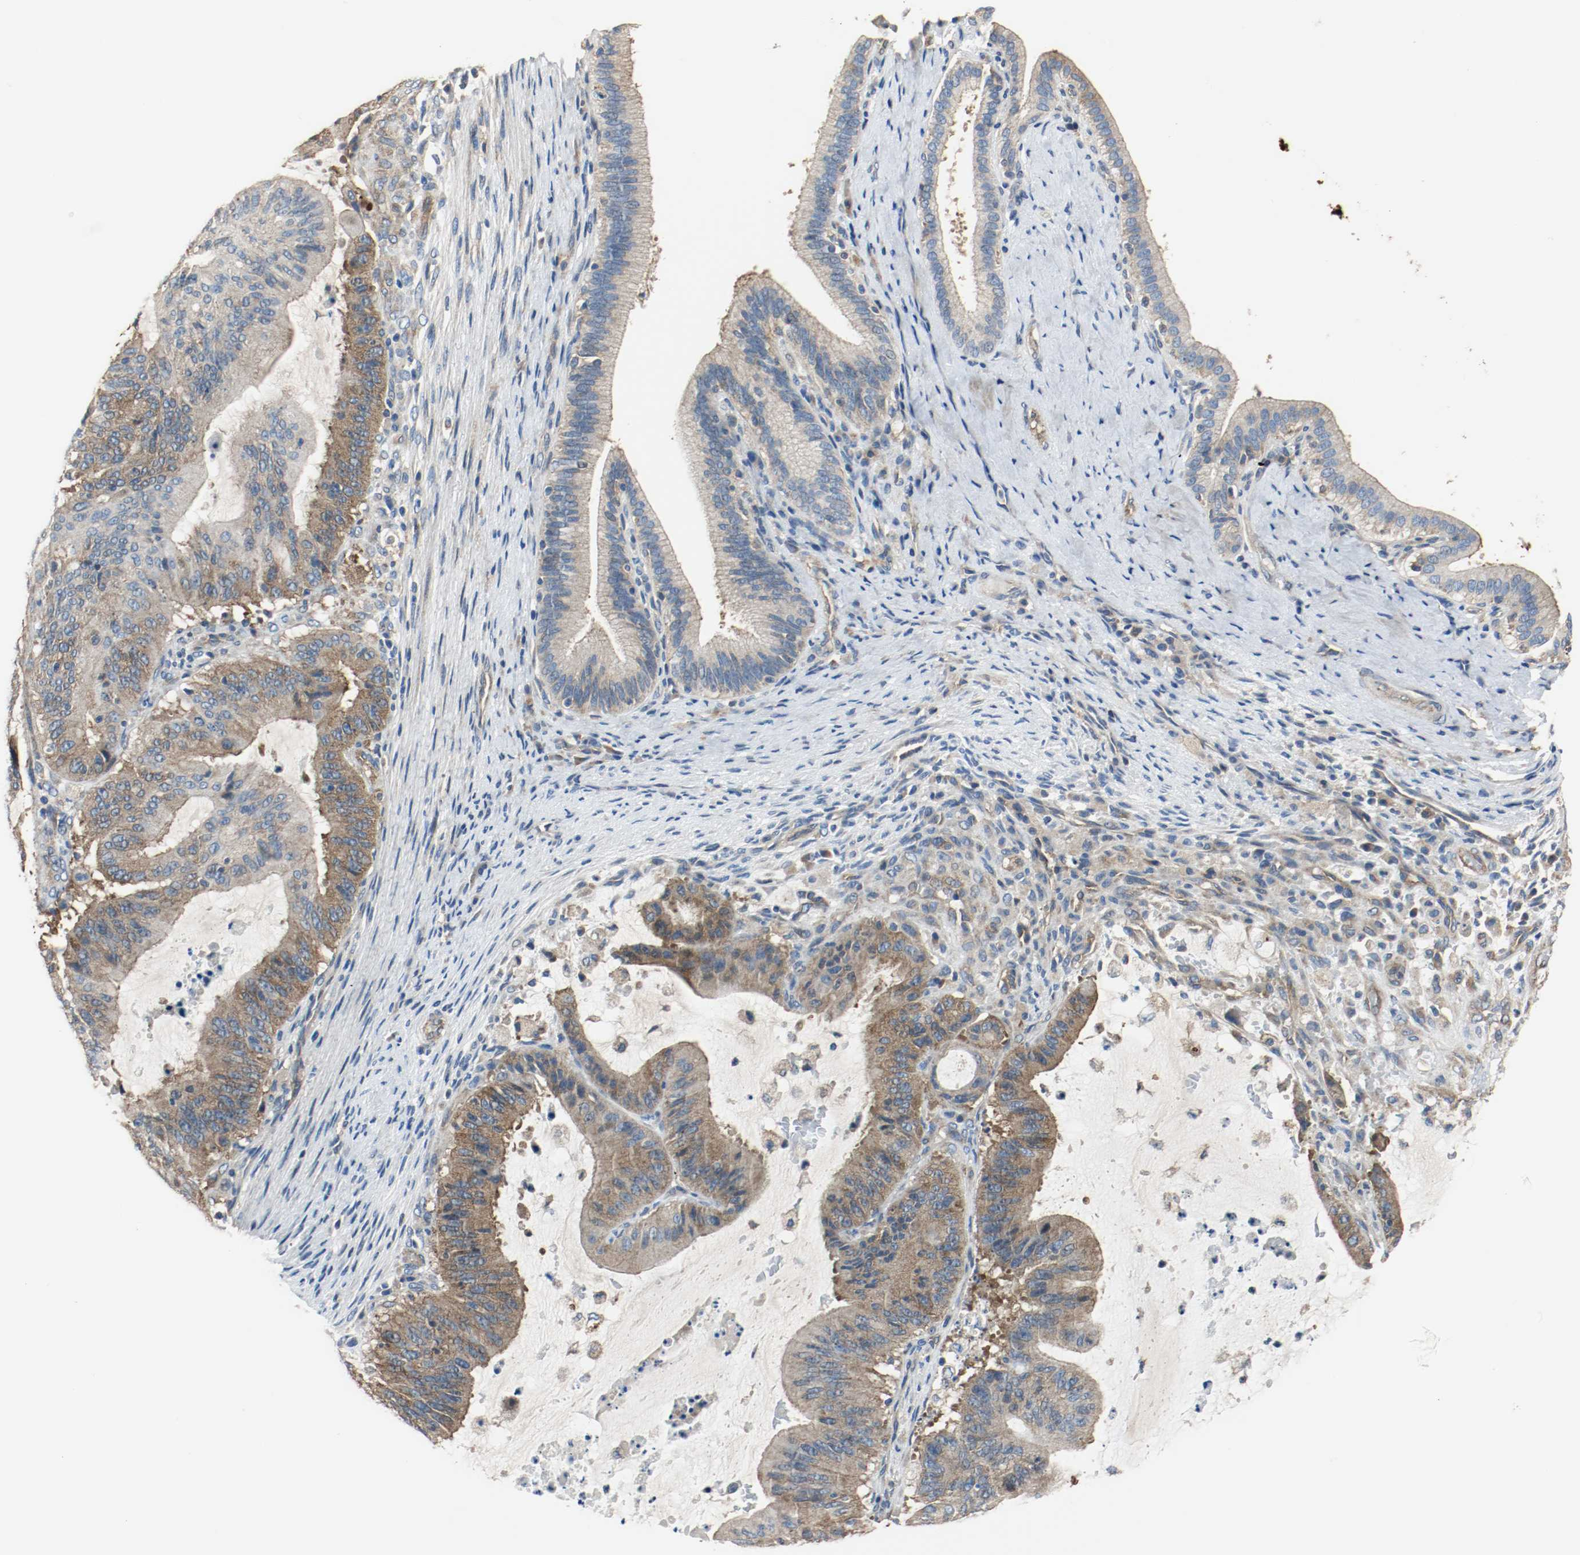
{"staining": {"intensity": "moderate", "quantity": ">75%", "location": "cytoplasmic/membranous"}, "tissue": "liver cancer", "cell_type": "Tumor cells", "image_type": "cancer", "snomed": [{"axis": "morphology", "description": "Cholangiocarcinoma"}, {"axis": "topography", "description": "Liver"}], "caption": "Protein staining of cholangiocarcinoma (liver) tissue reveals moderate cytoplasmic/membranous expression in about >75% of tumor cells.", "gene": "TUBA3D", "patient": {"sex": "female", "age": 73}}